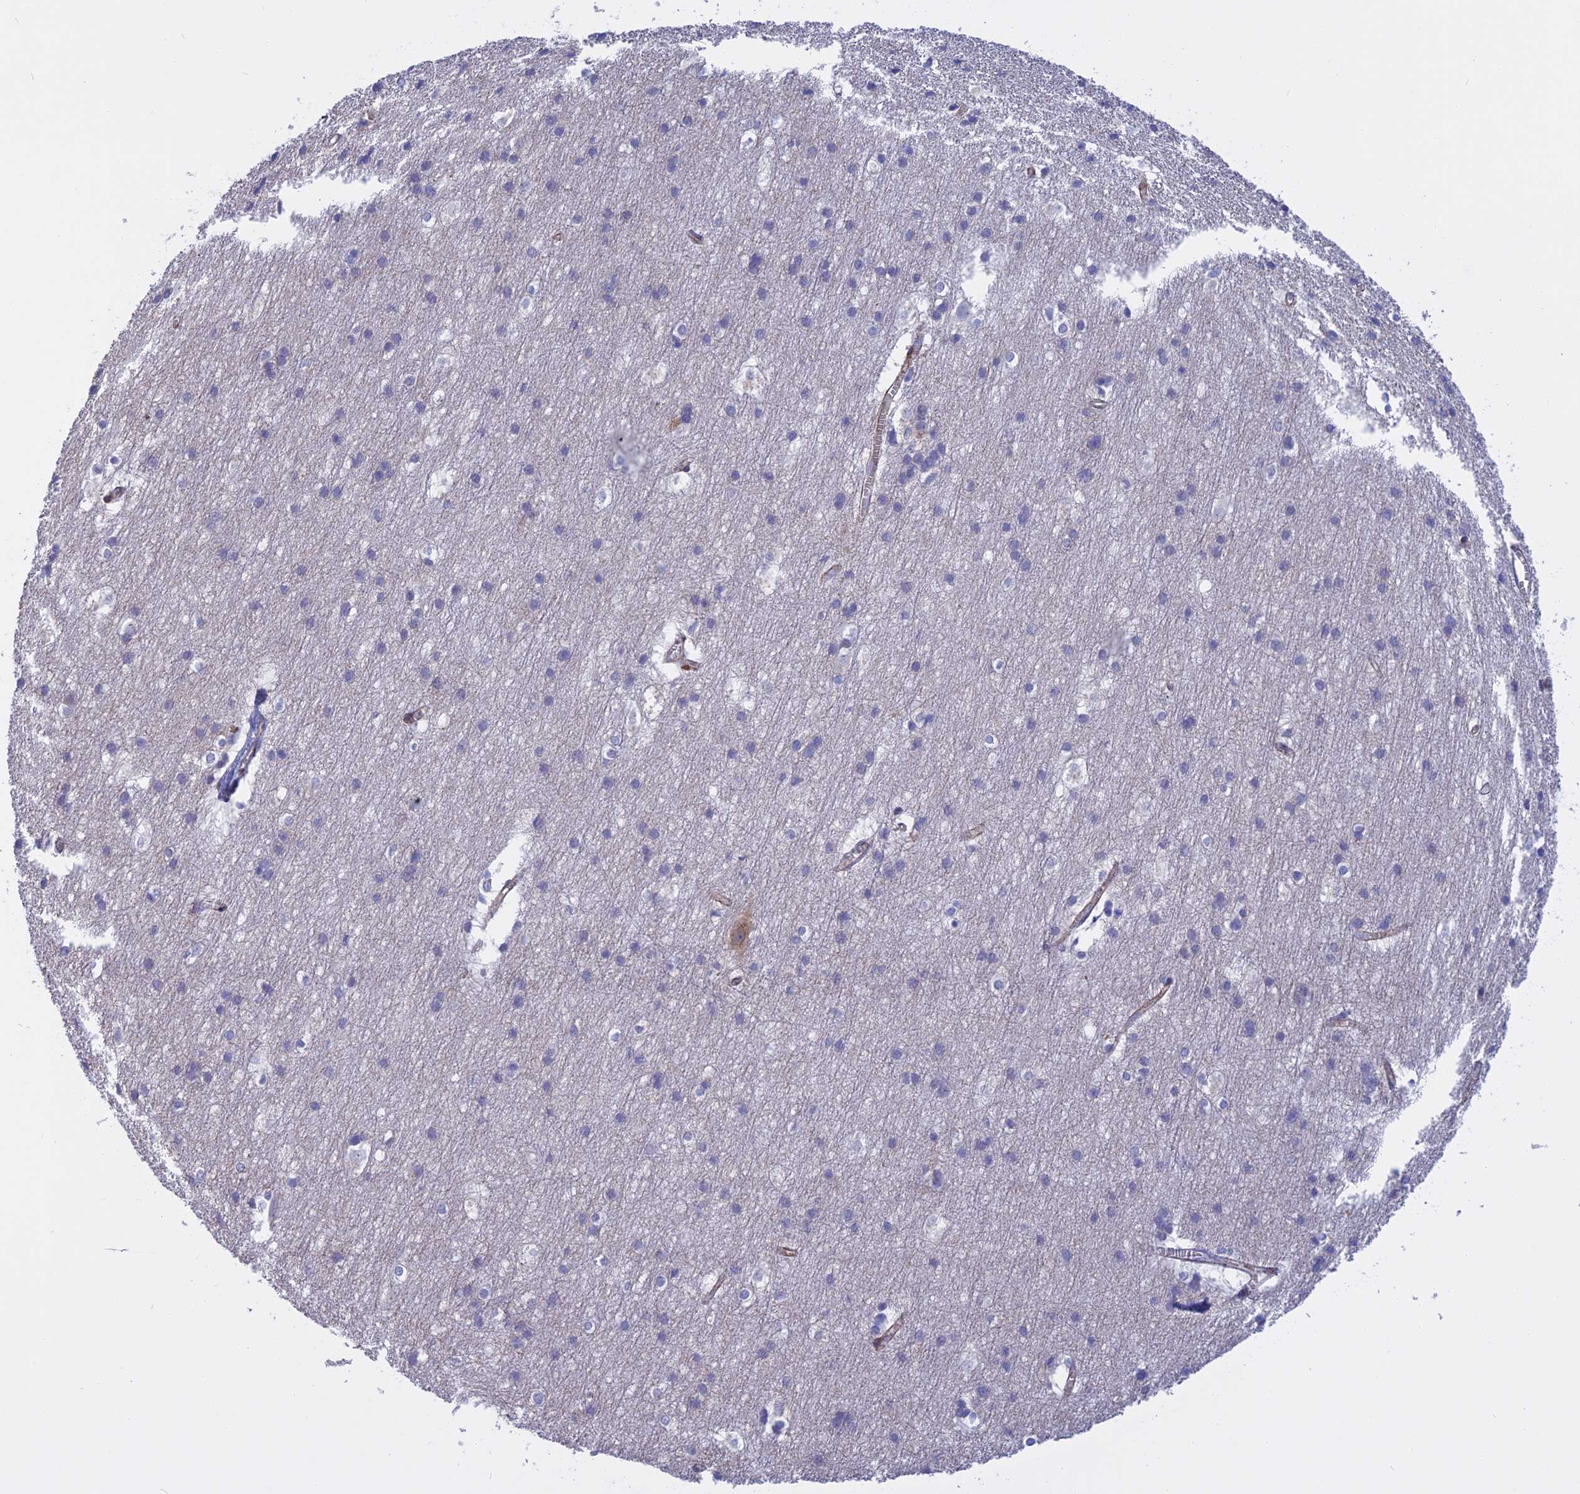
{"staining": {"intensity": "negative", "quantity": "none", "location": "none"}, "tissue": "cerebral cortex", "cell_type": "Endothelial cells", "image_type": "normal", "snomed": [{"axis": "morphology", "description": "Normal tissue, NOS"}, {"axis": "topography", "description": "Cerebral cortex"}], "caption": "Micrograph shows no protein positivity in endothelial cells of normal cerebral cortex.", "gene": "SLC2A6", "patient": {"sex": "male", "age": 54}}